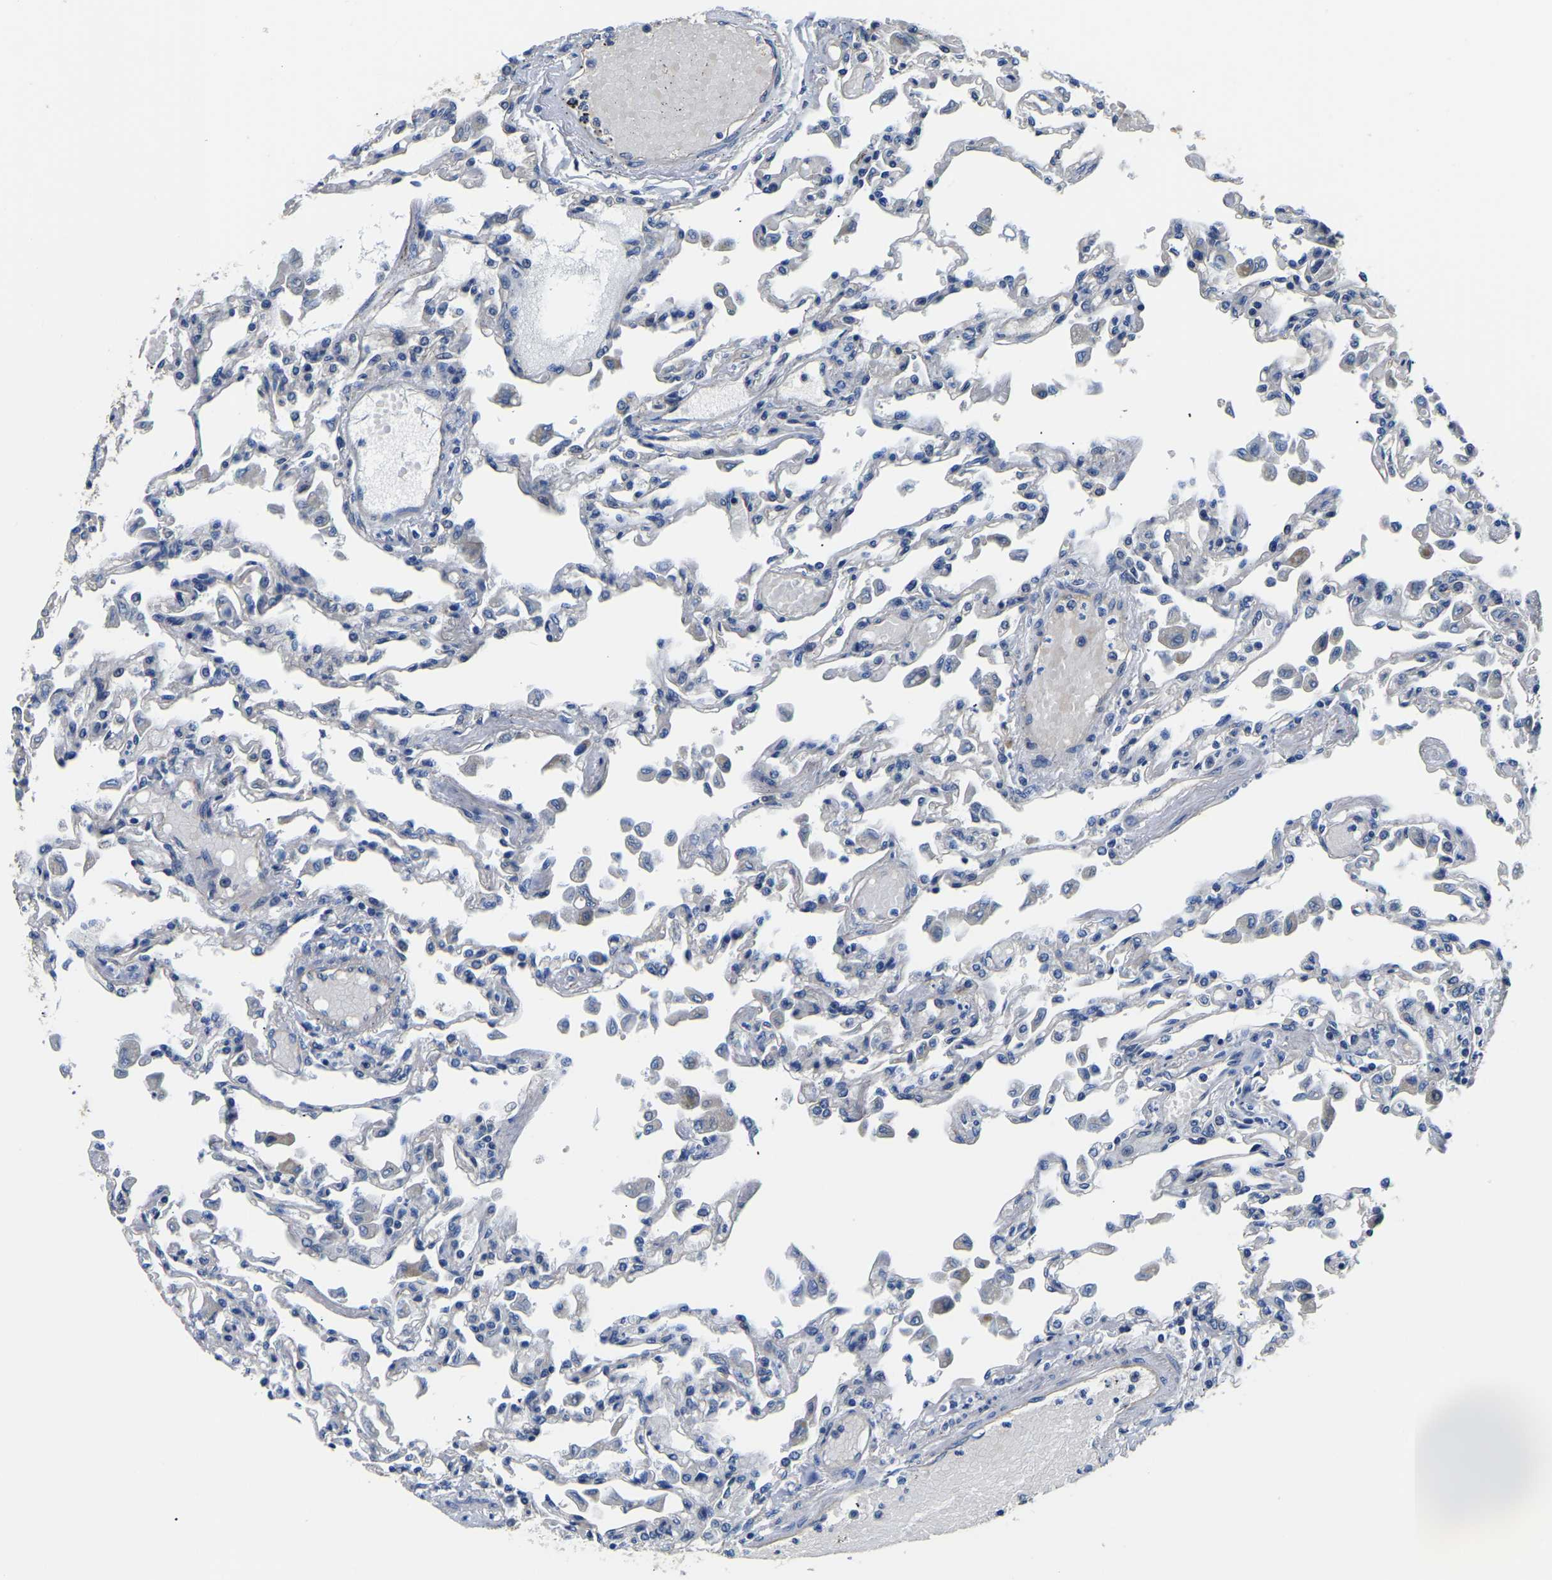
{"staining": {"intensity": "negative", "quantity": "none", "location": "none"}, "tissue": "lung", "cell_type": "Alveolar cells", "image_type": "normal", "snomed": [{"axis": "morphology", "description": "Normal tissue, NOS"}, {"axis": "topography", "description": "Bronchus"}, {"axis": "topography", "description": "Lung"}], "caption": "IHC histopathology image of unremarkable lung stained for a protein (brown), which displays no expression in alveolar cells. Brightfield microscopy of immunohistochemistry stained with DAB (3,3'-diaminobenzidine) (brown) and hematoxylin (blue), captured at high magnification.", "gene": "CSDE1", "patient": {"sex": "female", "age": 49}}